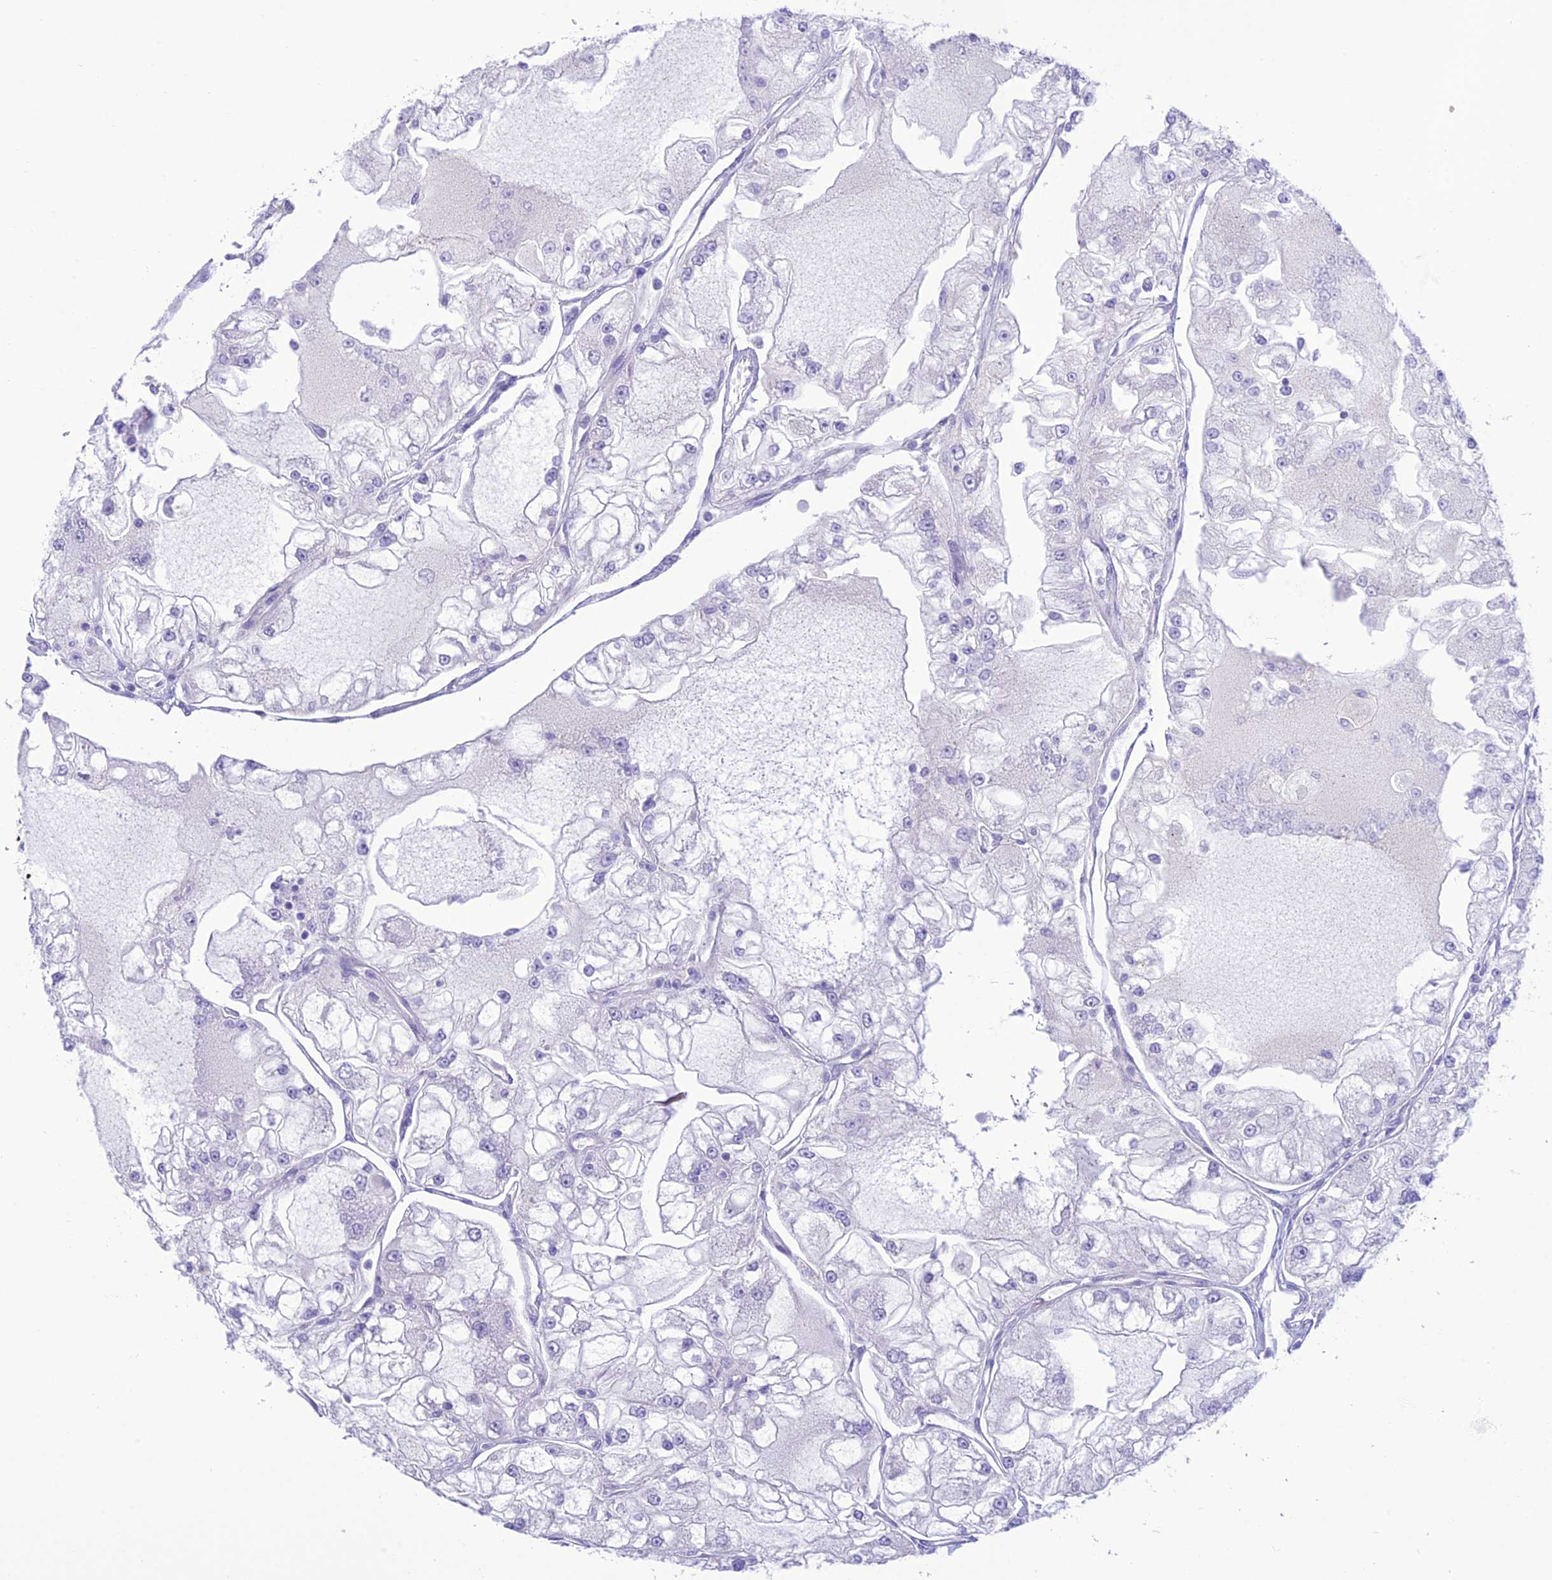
{"staining": {"intensity": "negative", "quantity": "none", "location": "none"}, "tissue": "renal cancer", "cell_type": "Tumor cells", "image_type": "cancer", "snomed": [{"axis": "morphology", "description": "Adenocarcinoma, NOS"}, {"axis": "topography", "description": "Kidney"}], "caption": "This micrograph is of renal cancer stained with IHC to label a protein in brown with the nuclei are counter-stained blue. There is no staining in tumor cells. (DAB (3,3'-diaminobenzidine) immunohistochemistry (IHC) visualized using brightfield microscopy, high magnification).", "gene": "DHDH", "patient": {"sex": "female", "age": 72}}